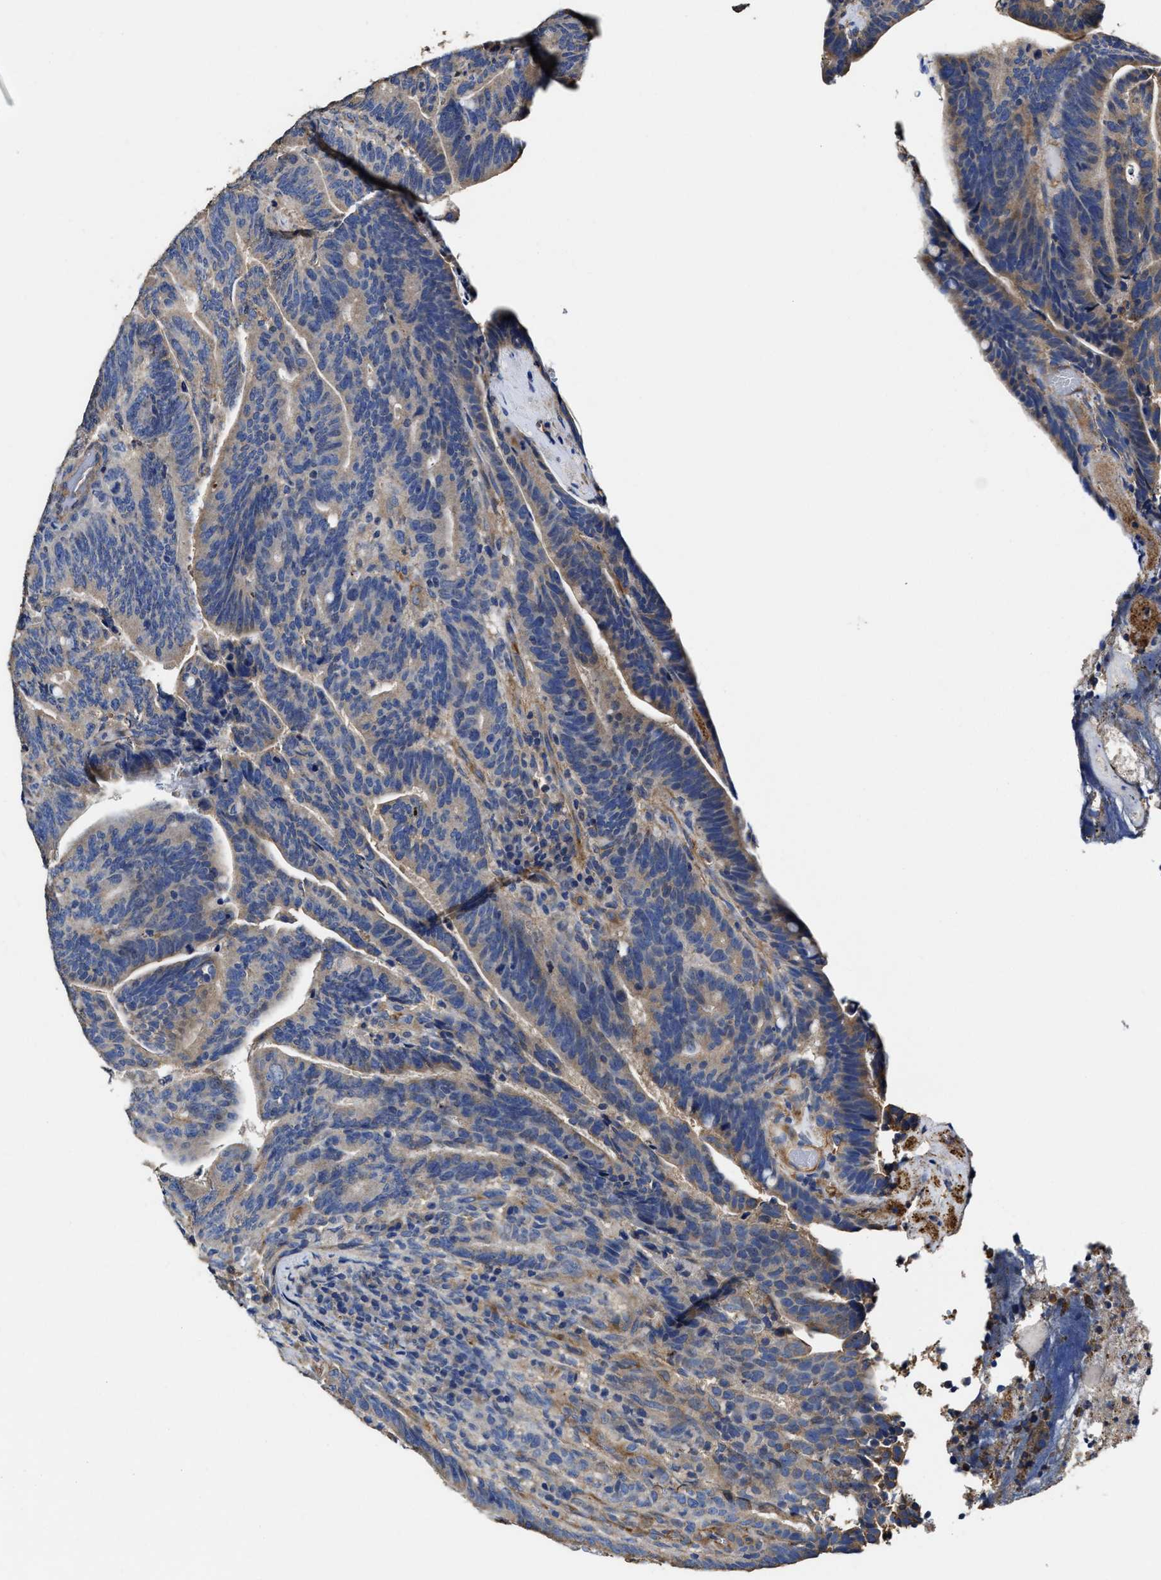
{"staining": {"intensity": "moderate", "quantity": "25%-75%", "location": "cytoplasmic/membranous"}, "tissue": "colorectal cancer", "cell_type": "Tumor cells", "image_type": "cancer", "snomed": [{"axis": "morphology", "description": "Adenocarcinoma, NOS"}, {"axis": "topography", "description": "Colon"}], "caption": "A high-resolution histopathology image shows immunohistochemistry staining of colorectal adenocarcinoma, which displays moderate cytoplasmic/membranous positivity in approximately 25%-75% of tumor cells.", "gene": "SFXN4", "patient": {"sex": "female", "age": 66}}